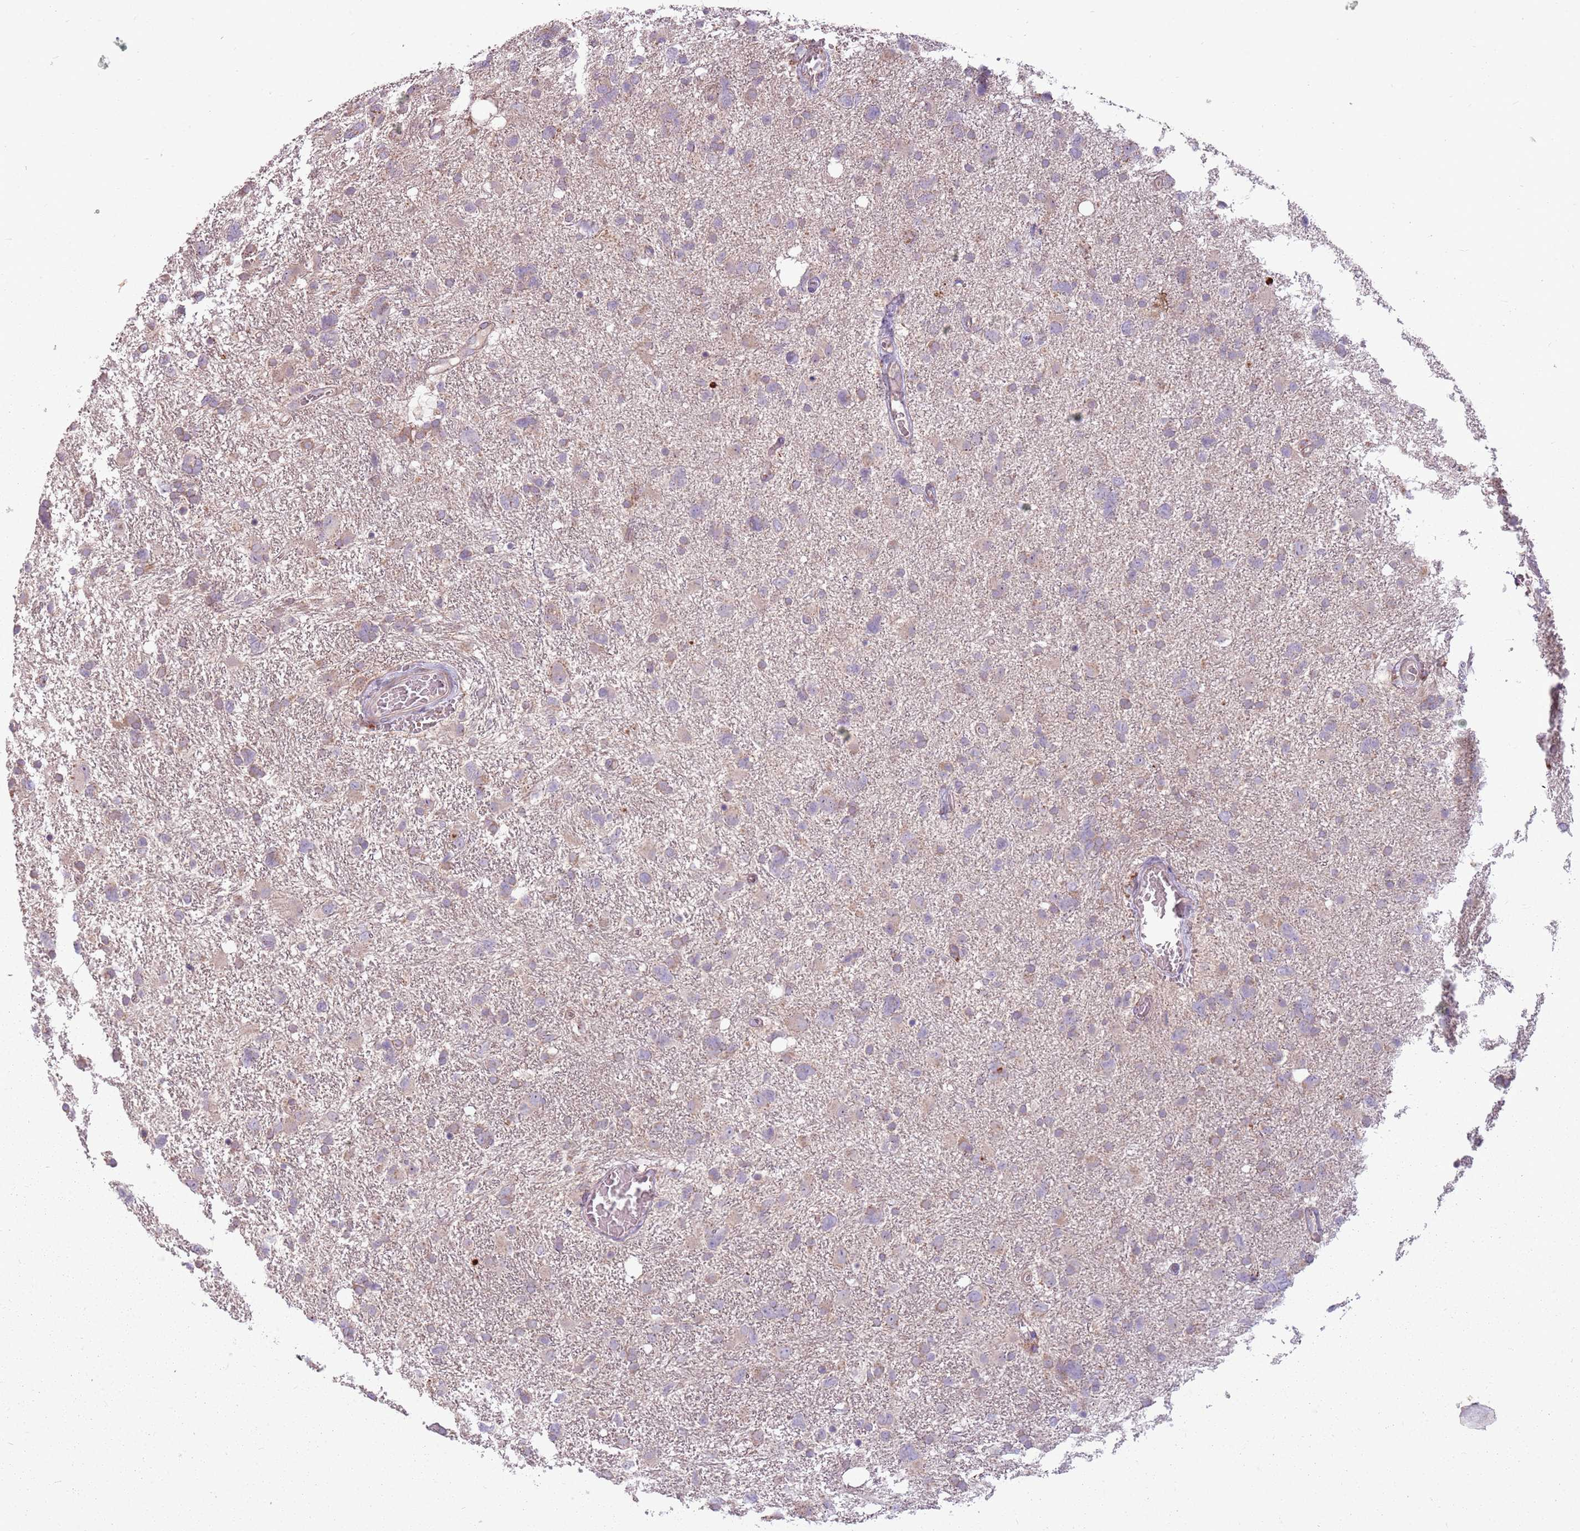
{"staining": {"intensity": "weak", "quantity": "25%-75%", "location": "cytoplasmic/membranous"}, "tissue": "glioma", "cell_type": "Tumor cells", "image_type": "cancer", "snomed": [{"axis": "morphology", "description": "Glioma, malignant, High grade"}, {"axis": "topography", "description": "Brain"}], "caption": "DAB immunohistochemical staining of malignant glioma (high-grade) displays weak cytoplasmic/membranous protein expression in approximately 25%-75% of tumor cells.", "gene": "ZNF530", "patient": {"sex": "male", "age": 61}}